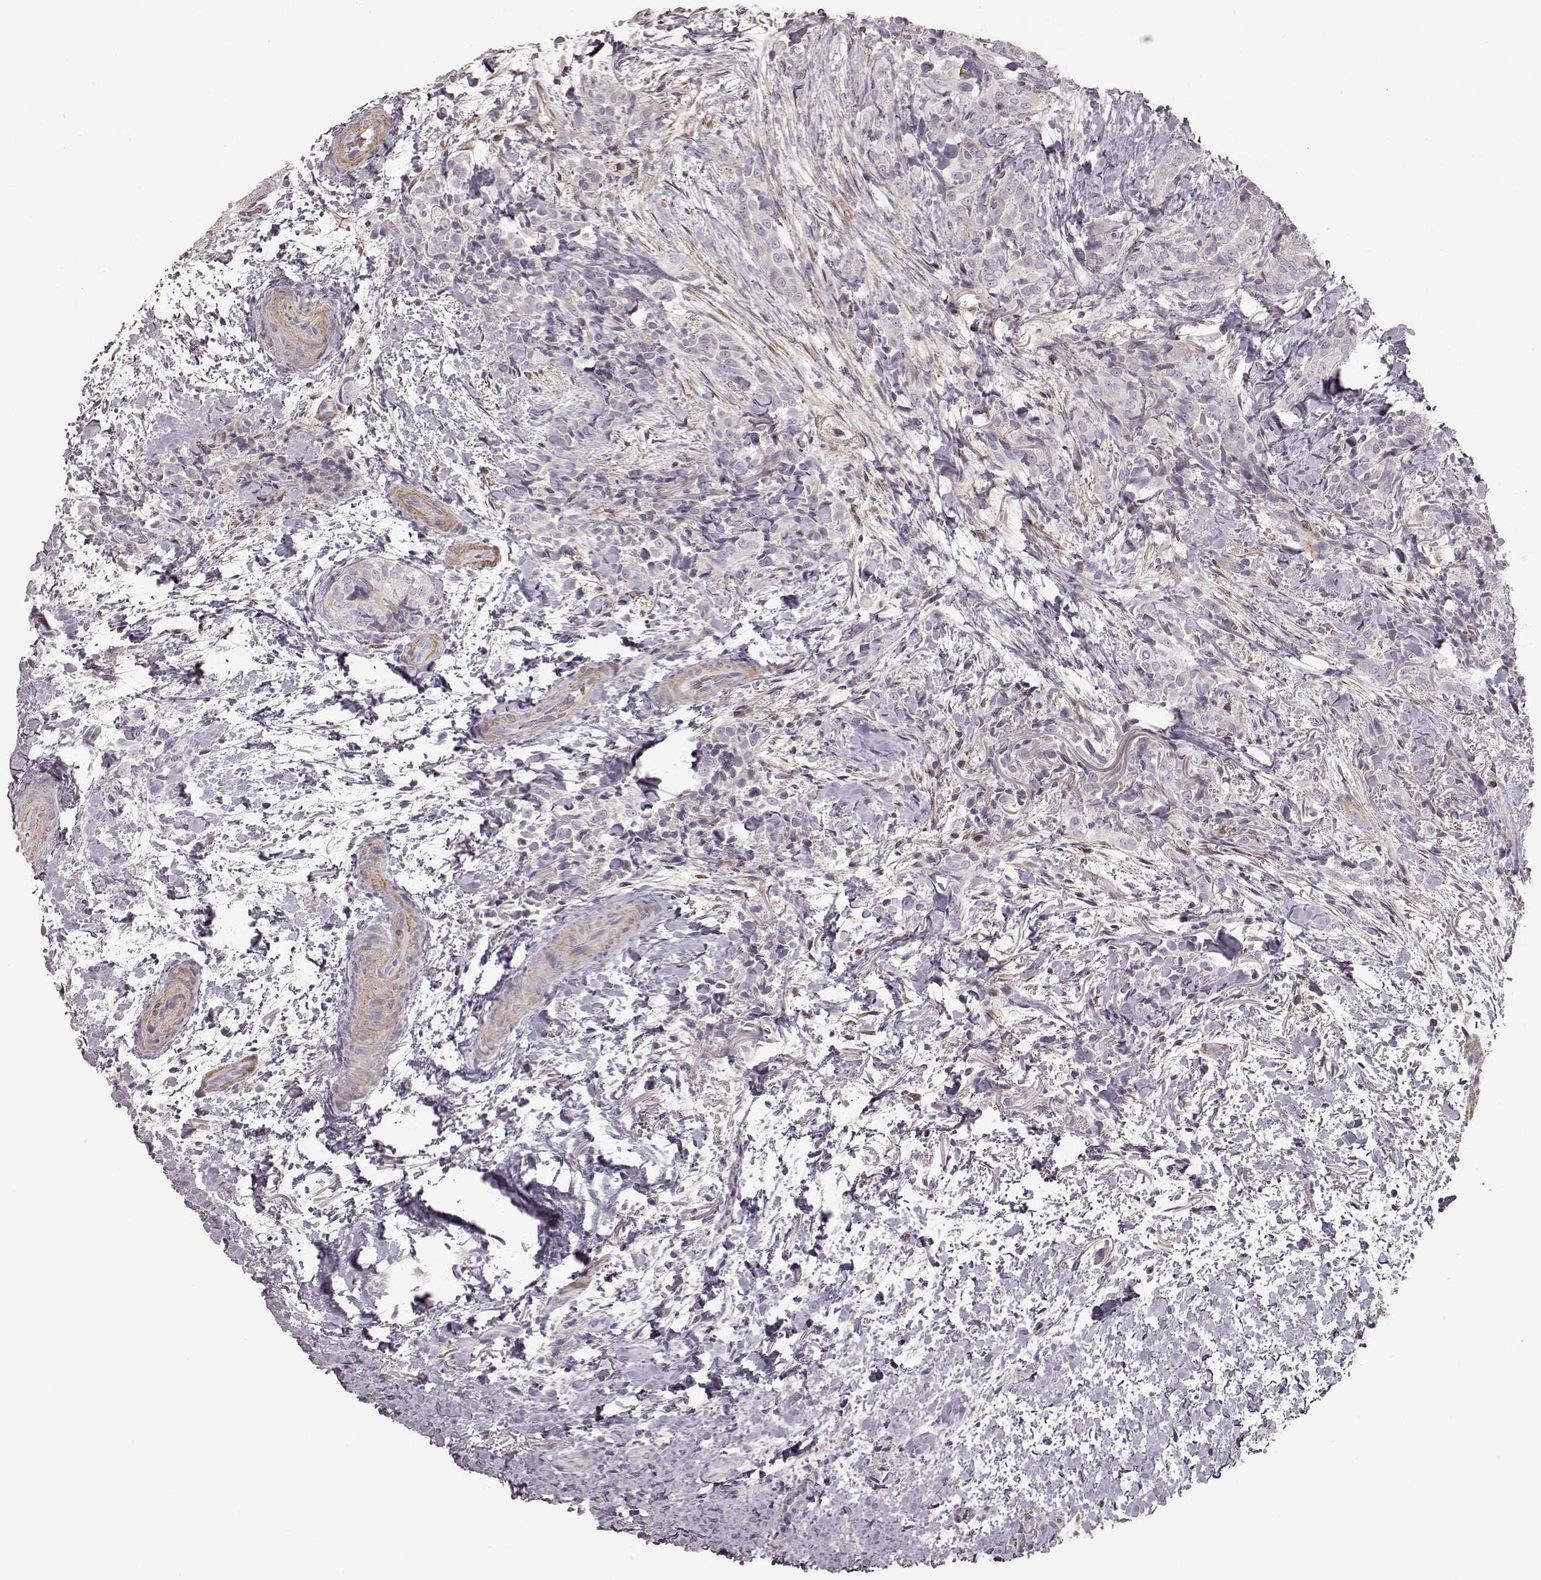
{"staining": {"intensity": "negative", "quantity": "none", "location": "none"}, "tissue": "thyroid cancer", "cell_type": "Tumor cells", "image_type": "cancer", "snomed": [{"axis": "morphology", "description": "Papillary adenocarcinoma, NOS"}, {"axis": "topography", "description": "Thyroid gland"}], "caption": "A histopathology image of thyroid cancer (papillary adenocarcinoma) stained for a protein exhibits no brown staining in tumor cells.", "gene": "KCNJ9", "patient": {"sex": "male", "age": 61}}